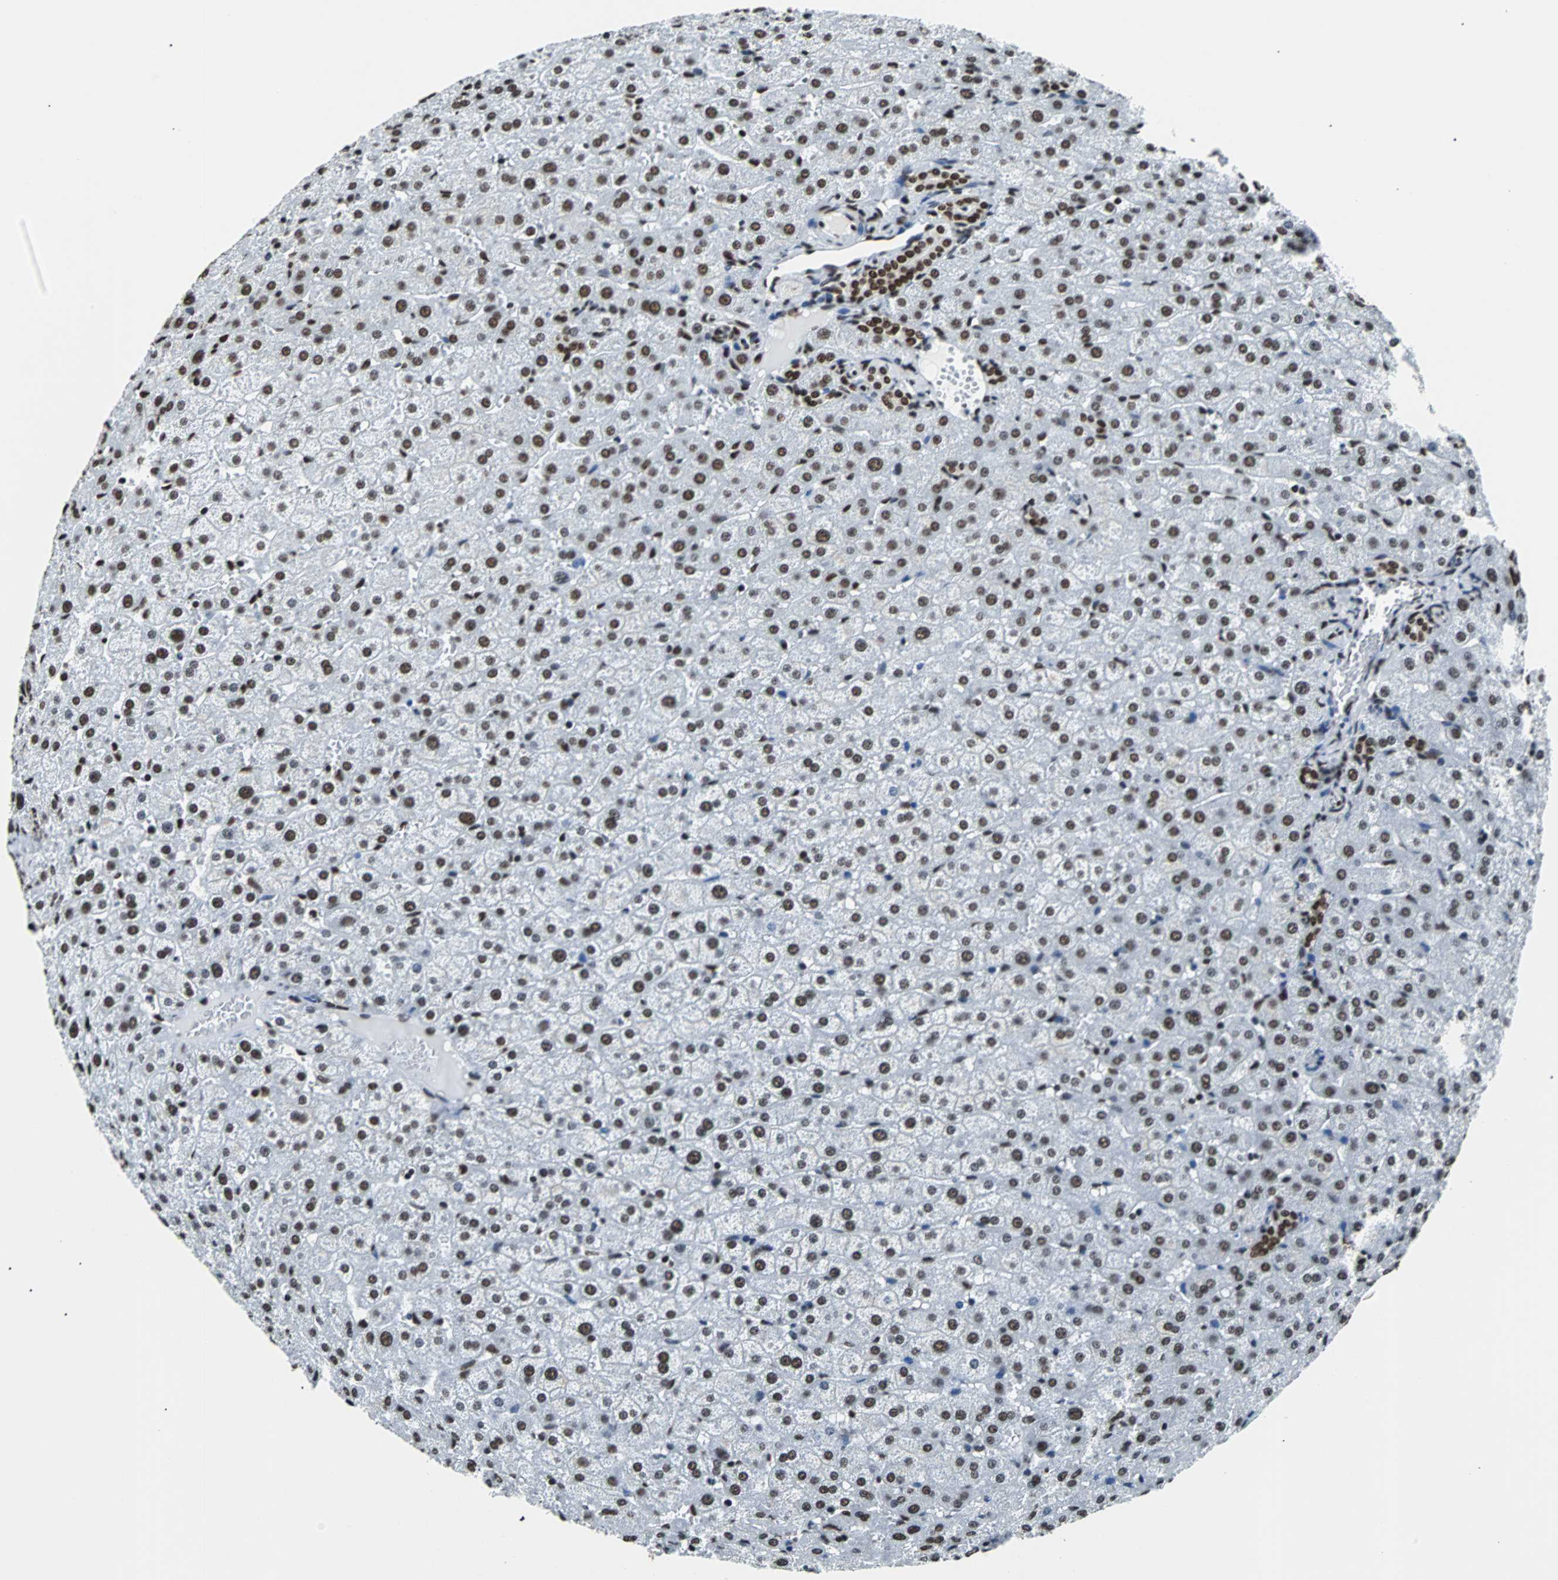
{"staining": {"intensity": "strong", "quantity": ">75%", "location": "nuclear"}, "tissue": "liver", "cell_type": "Cholangiocytes", "image_type": "normal", "snomed": [{"axis": "morphology", "description": "Normal tissue, NOS"}, {"axis": "morphology", "description": "Fibrosis, NOS"}, {"axis": "topography", "description": "Liver"}], "caption": "The image reveals staining of unremarkable liver, revealing strong nuclear protein staining (brown color) within cholangiocytes. (DAB (3,3'-diaminobenzidine) IHC with brightfield microscopy, high magnification).", "gene": "FUBP1", "patient": {"sex": "female", "age": 29}}